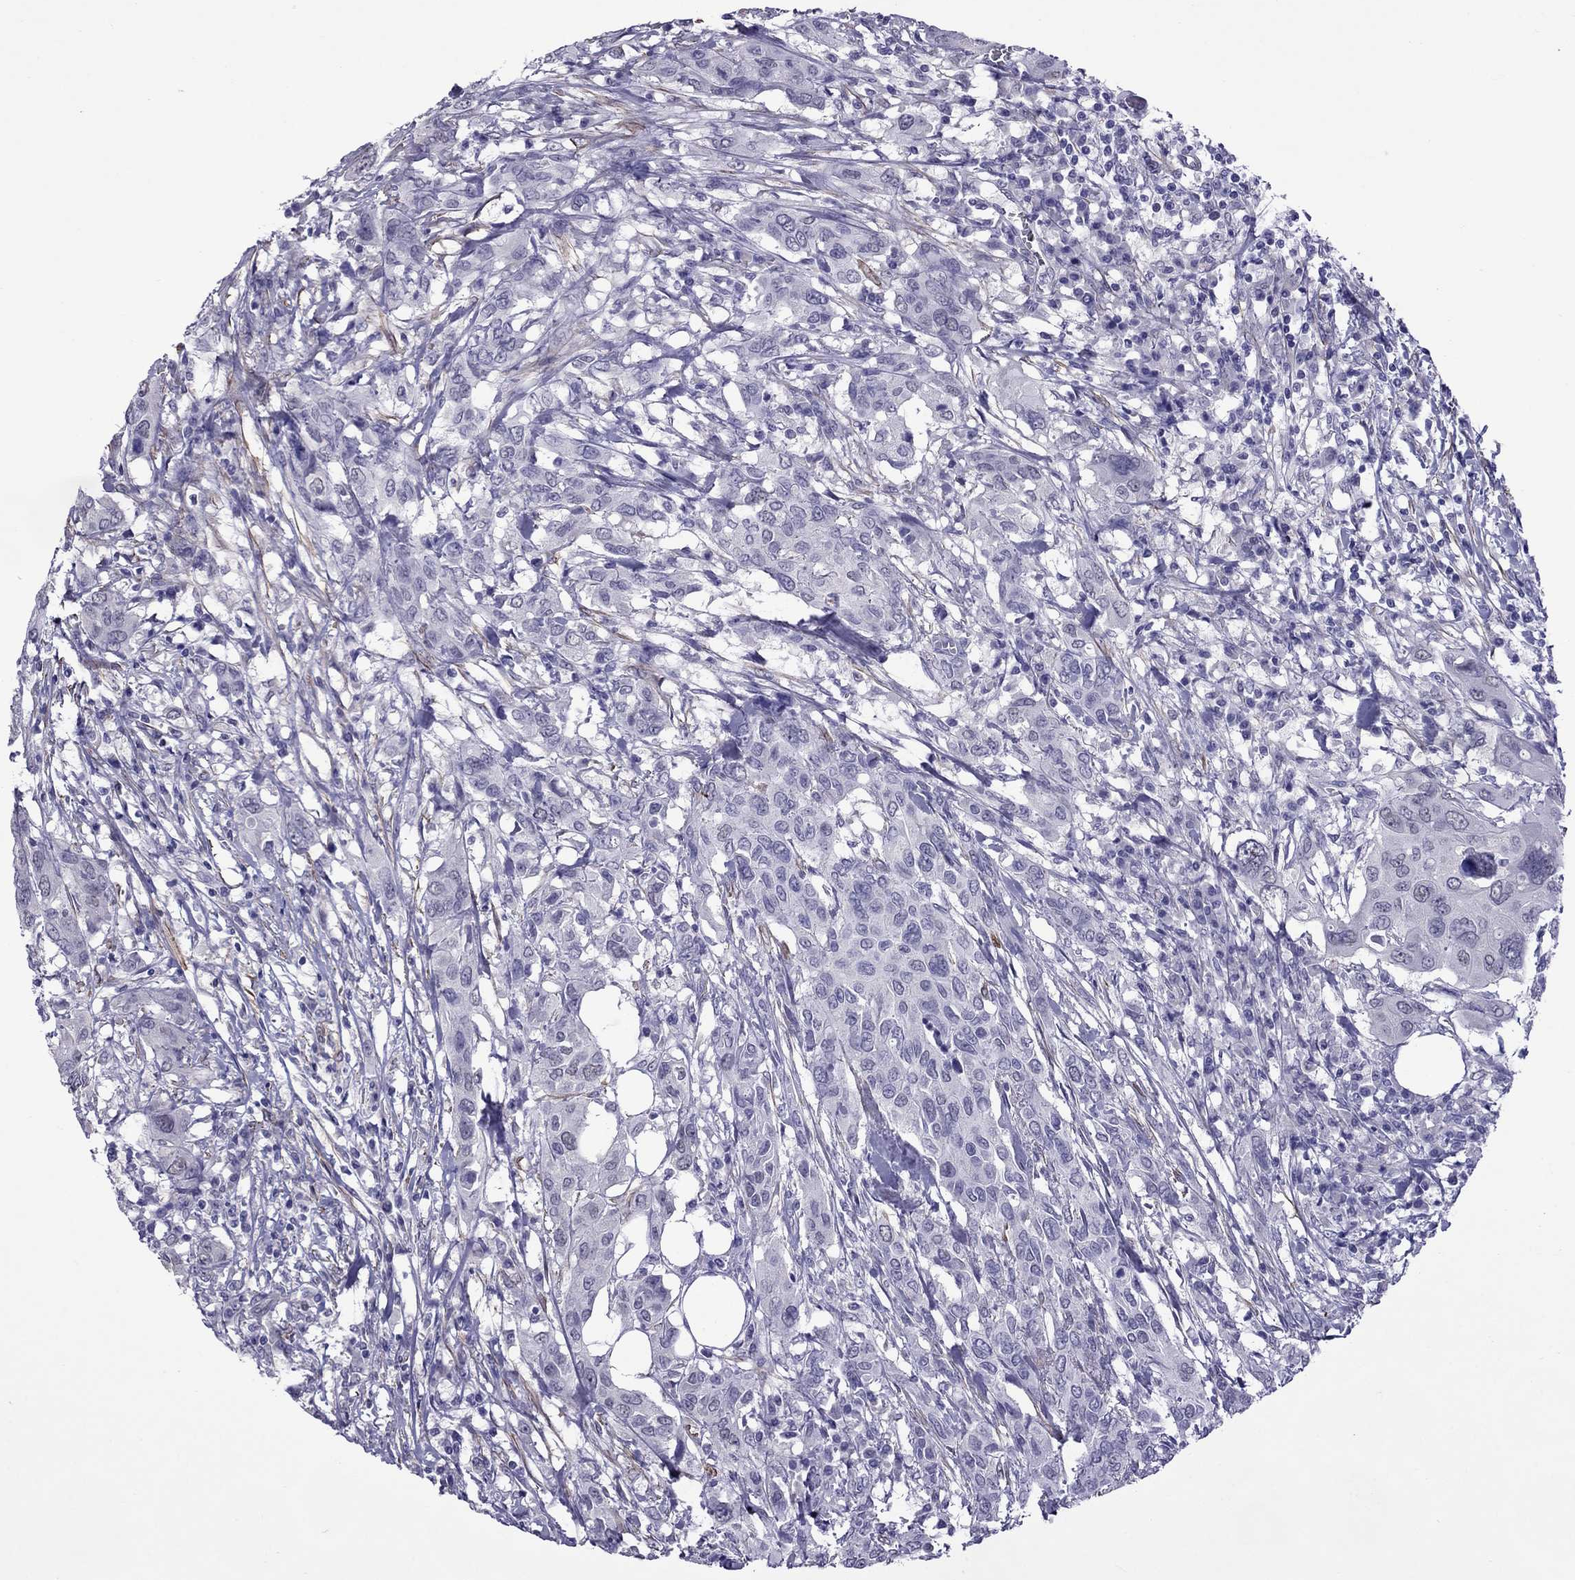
{"staining": {"intensity": "negative", "quantity": "none", "location": "none"}, "tissue": "urothelial cancer", "cell_type": "Tumor cells", "image_type": "cancer", "snomed": [{"axis": "morphology", "description": "Urothelial carcinoma, NOS"}, {"axis": "morphology", "description": "Urothelial carcinoma, High grade"}, {"axis": "topography", "description": "Urinary bladder"}], "caption": "IHC histopathology image of urothelial cancer stained for a protein (brown), which shows no staining in tumor cells. The staining is performed using DAB brown chromogen with nuclei counter-stained in using hematoxylin.", "gene": "CHRNA5", "patient": {"sex": "male", "age": 63}}